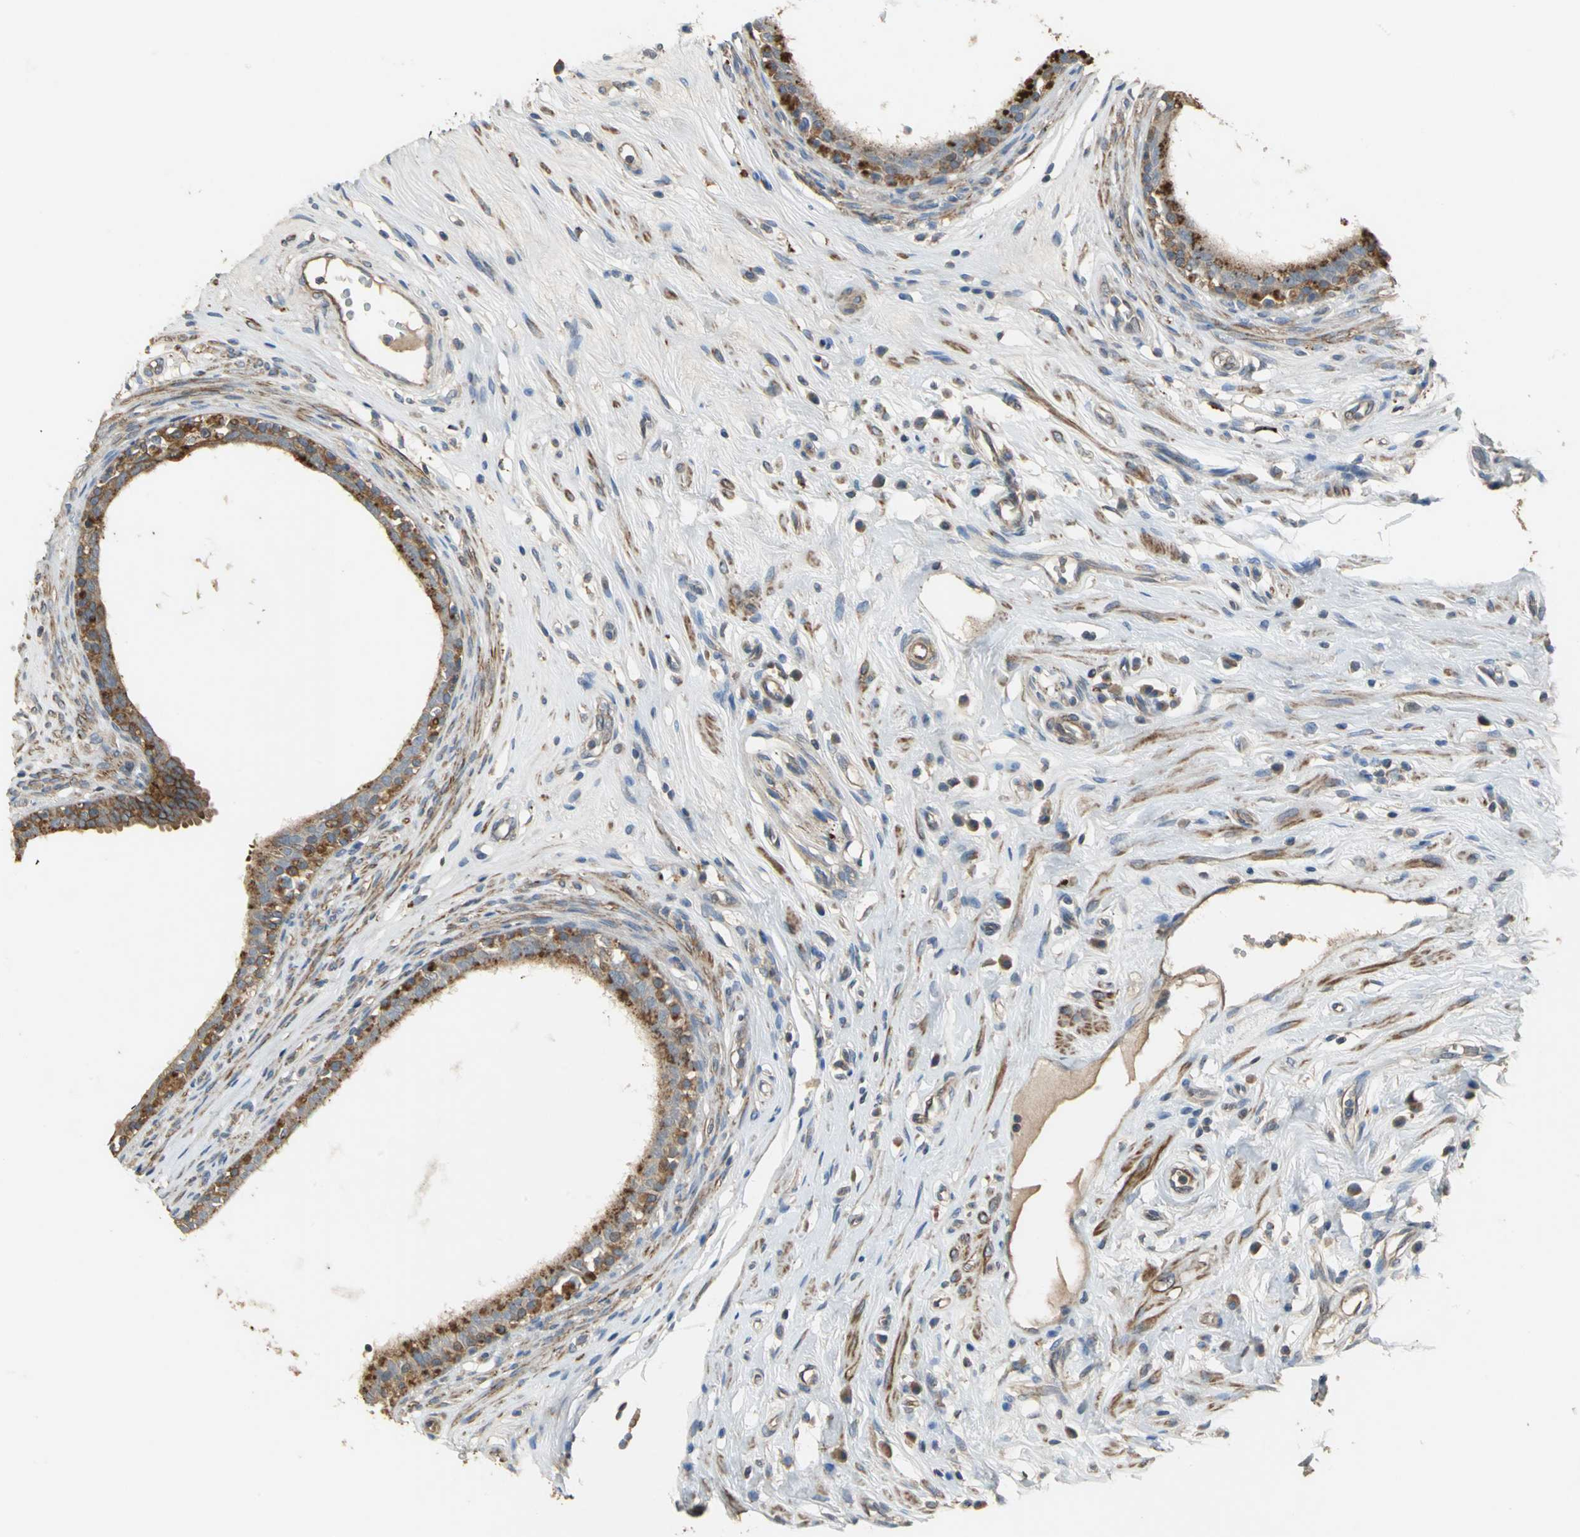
{"staining": {"intensity": "moderate", "quantity": ">75%", "location": "cytoplasmic/membranous"}, "tissue": "epididymis", "cell_type": "Glandular cells", "image_type": "normal", "snomed": [{"axis": "morphology", "description": "Normal tissue, NOS"}, {"axis": "morphology", "description": "Inflammation, NOS"}, {"axis": "topography", "description": "Epididymis"}], "caption": "Immunohistochemistry (IHC) histopathology image of unremarkable epididymis: epididymis stained using immunohistochemistry shows medium levels of moderate protein expression localized specifically in the cytoplasmic/membranous of glandular cells, appearing as a cytoplasmic/membranous brown color.", "gene": "MET", "patient": {"sex": "male", "age": 84}}